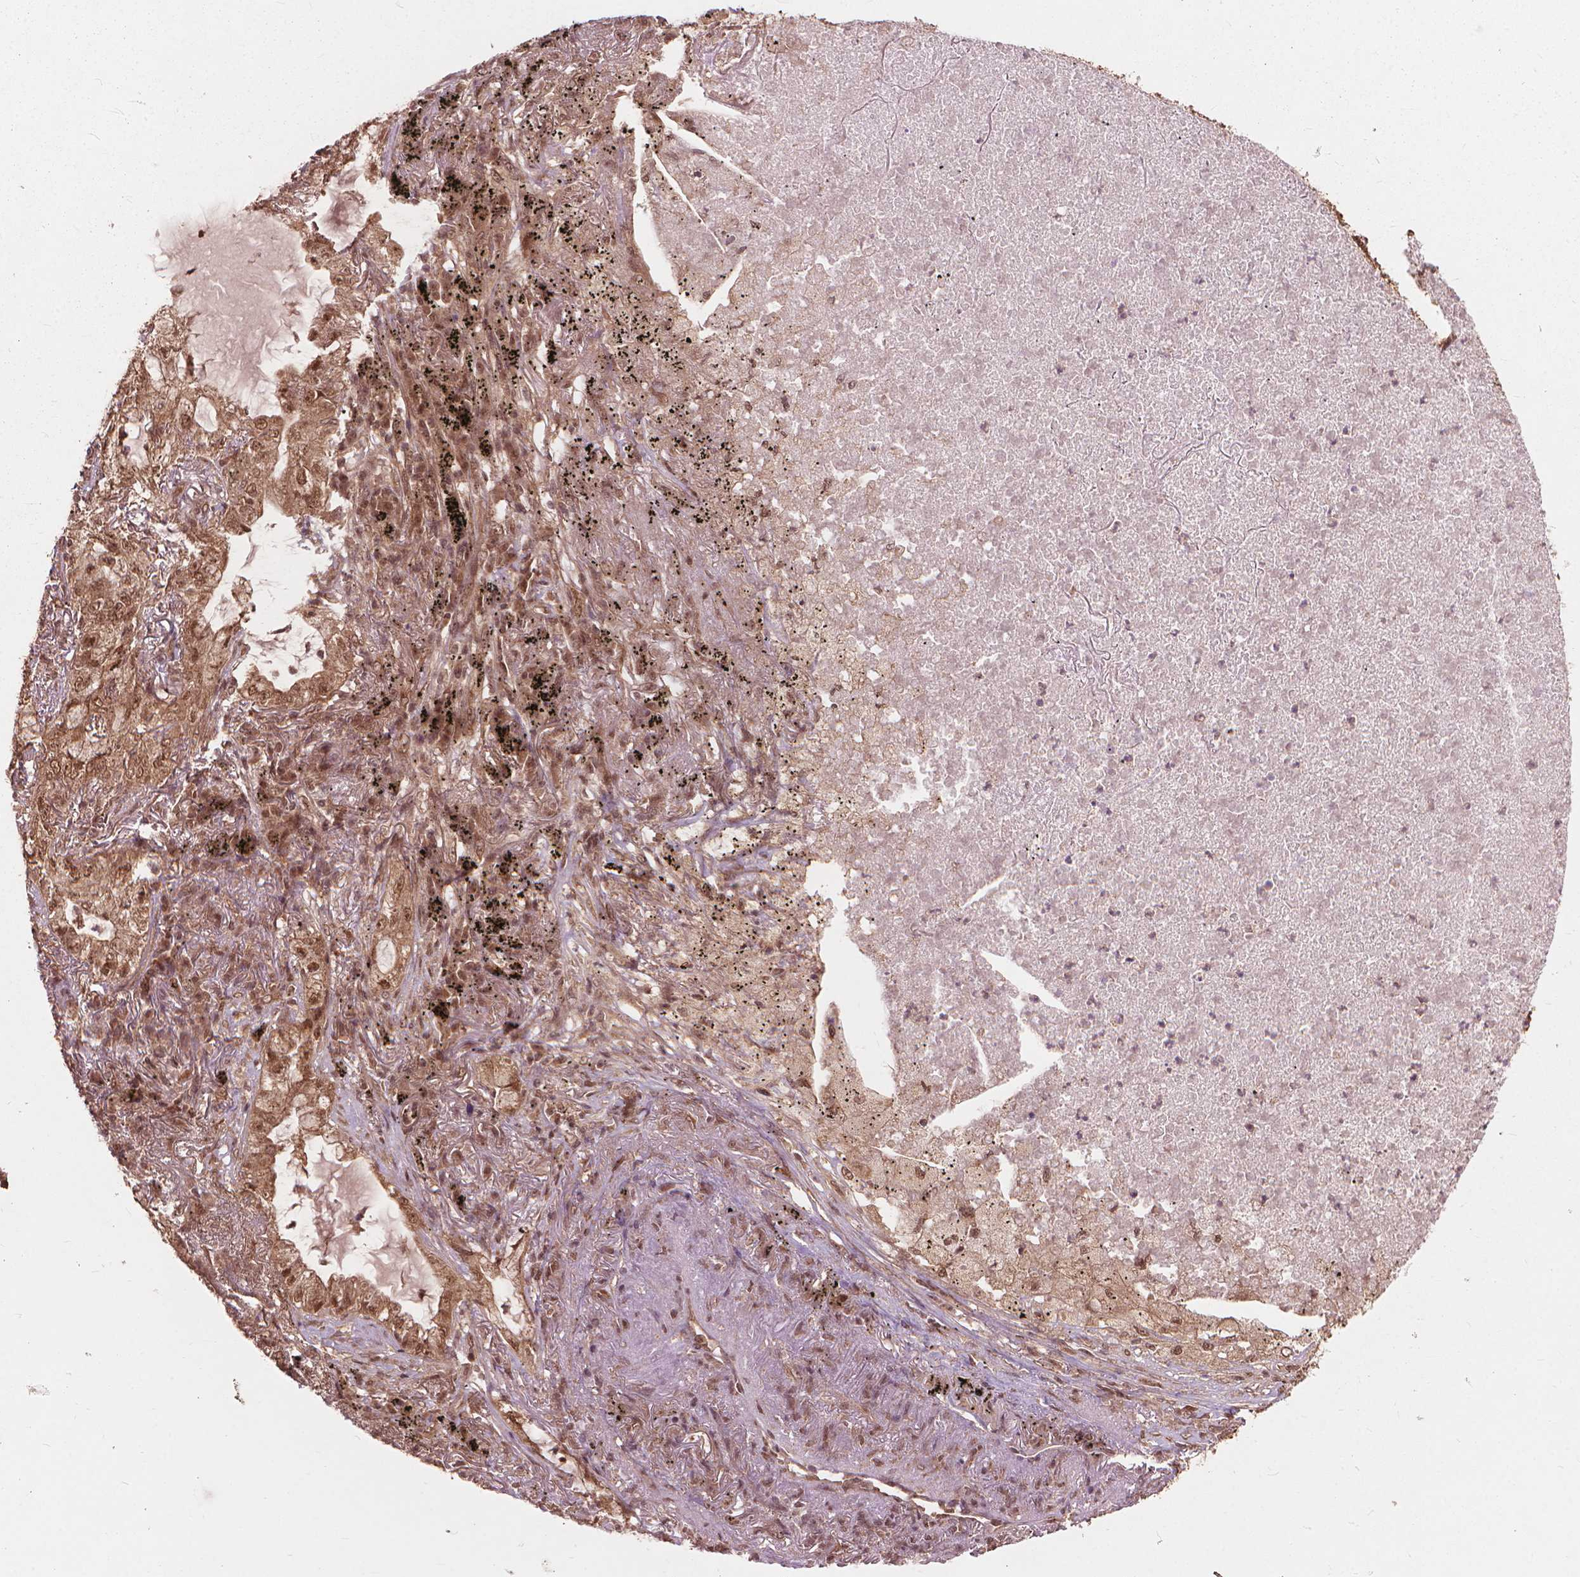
{"staining": {"intensity": "moderate", "quantity": ">75%", "location": "cytoplasmic/membranous,nuclear"}, "tissue": "lung cancer", "cell_type": "Tumor cells", "image_type": "cancer", "snomed": [{"axis": "morphology", "description": "Adenocarcinoma, NOS"}, {"axis": "topography", "description": "Lung"}], "caption": "Lung cancer (adenocarcinoma) was stained to show a protein in brown. There is medium levels of moderate cytoplasmic/membranous and nuclear expression in about >75% of tumor cells.", "gene": "SSU72", "patient": {"sex": "female", "age": 73}}